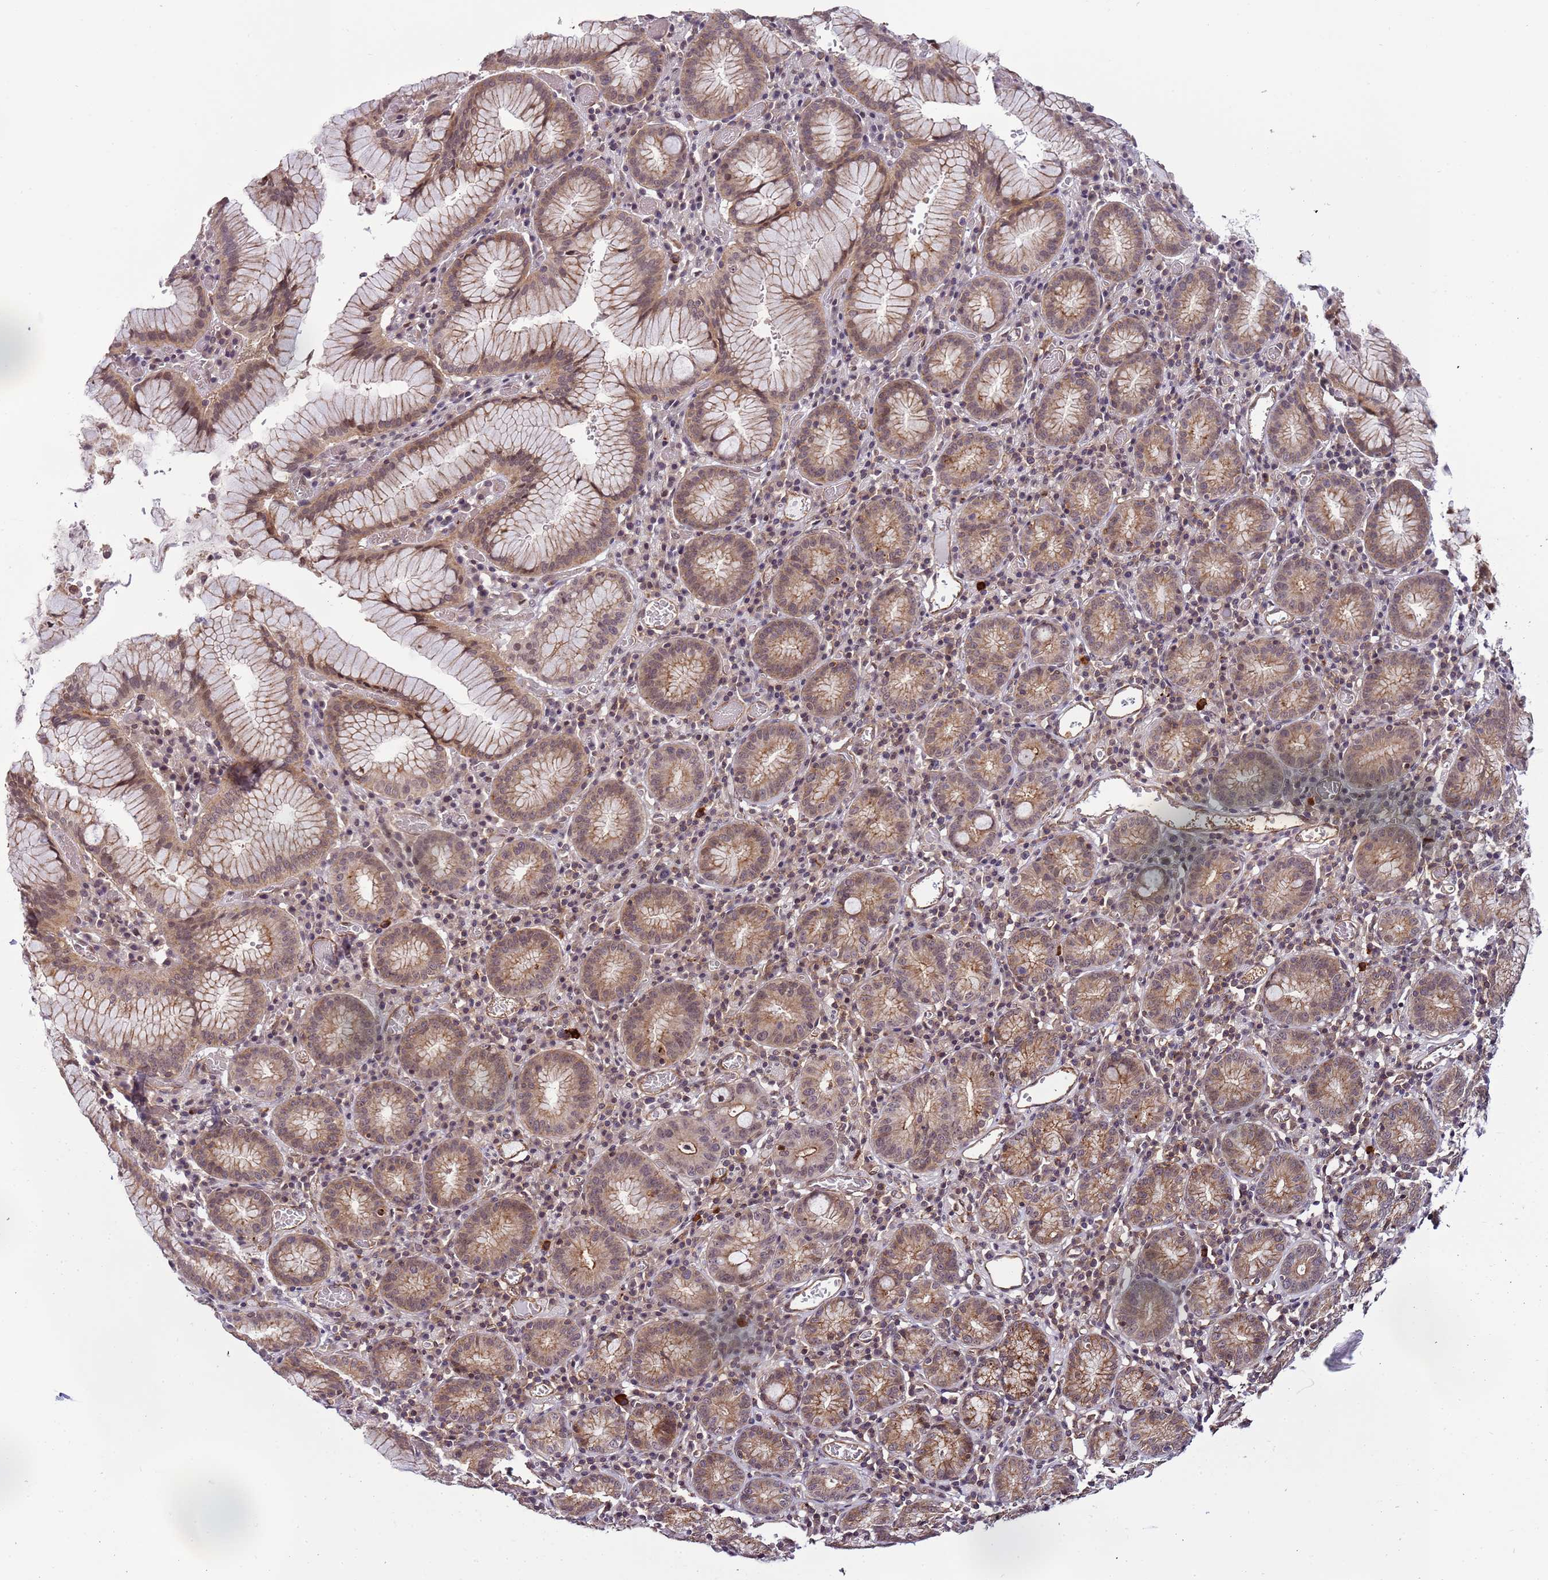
{"staining": {"intensity": "moderate", "quantity": ">75%", "location": "cytoplasmic/membranous"}, "tissue": "stomach", "cell_type": "Glandular cells", "image_type": "normal", "snomed": [{"axis": "morphology", "description": "Normal tissue, NOS"}, {"axis": "topography", "description": "Stomach"}], "caption": "Brown immunohistochemical staining in unremarkable stomach demonstrates moderate cytoplasmic/membranous expression in about >75% of glandular cells.", "gene": "EMC2", "patient": {"sex": "male", "age": 55}}